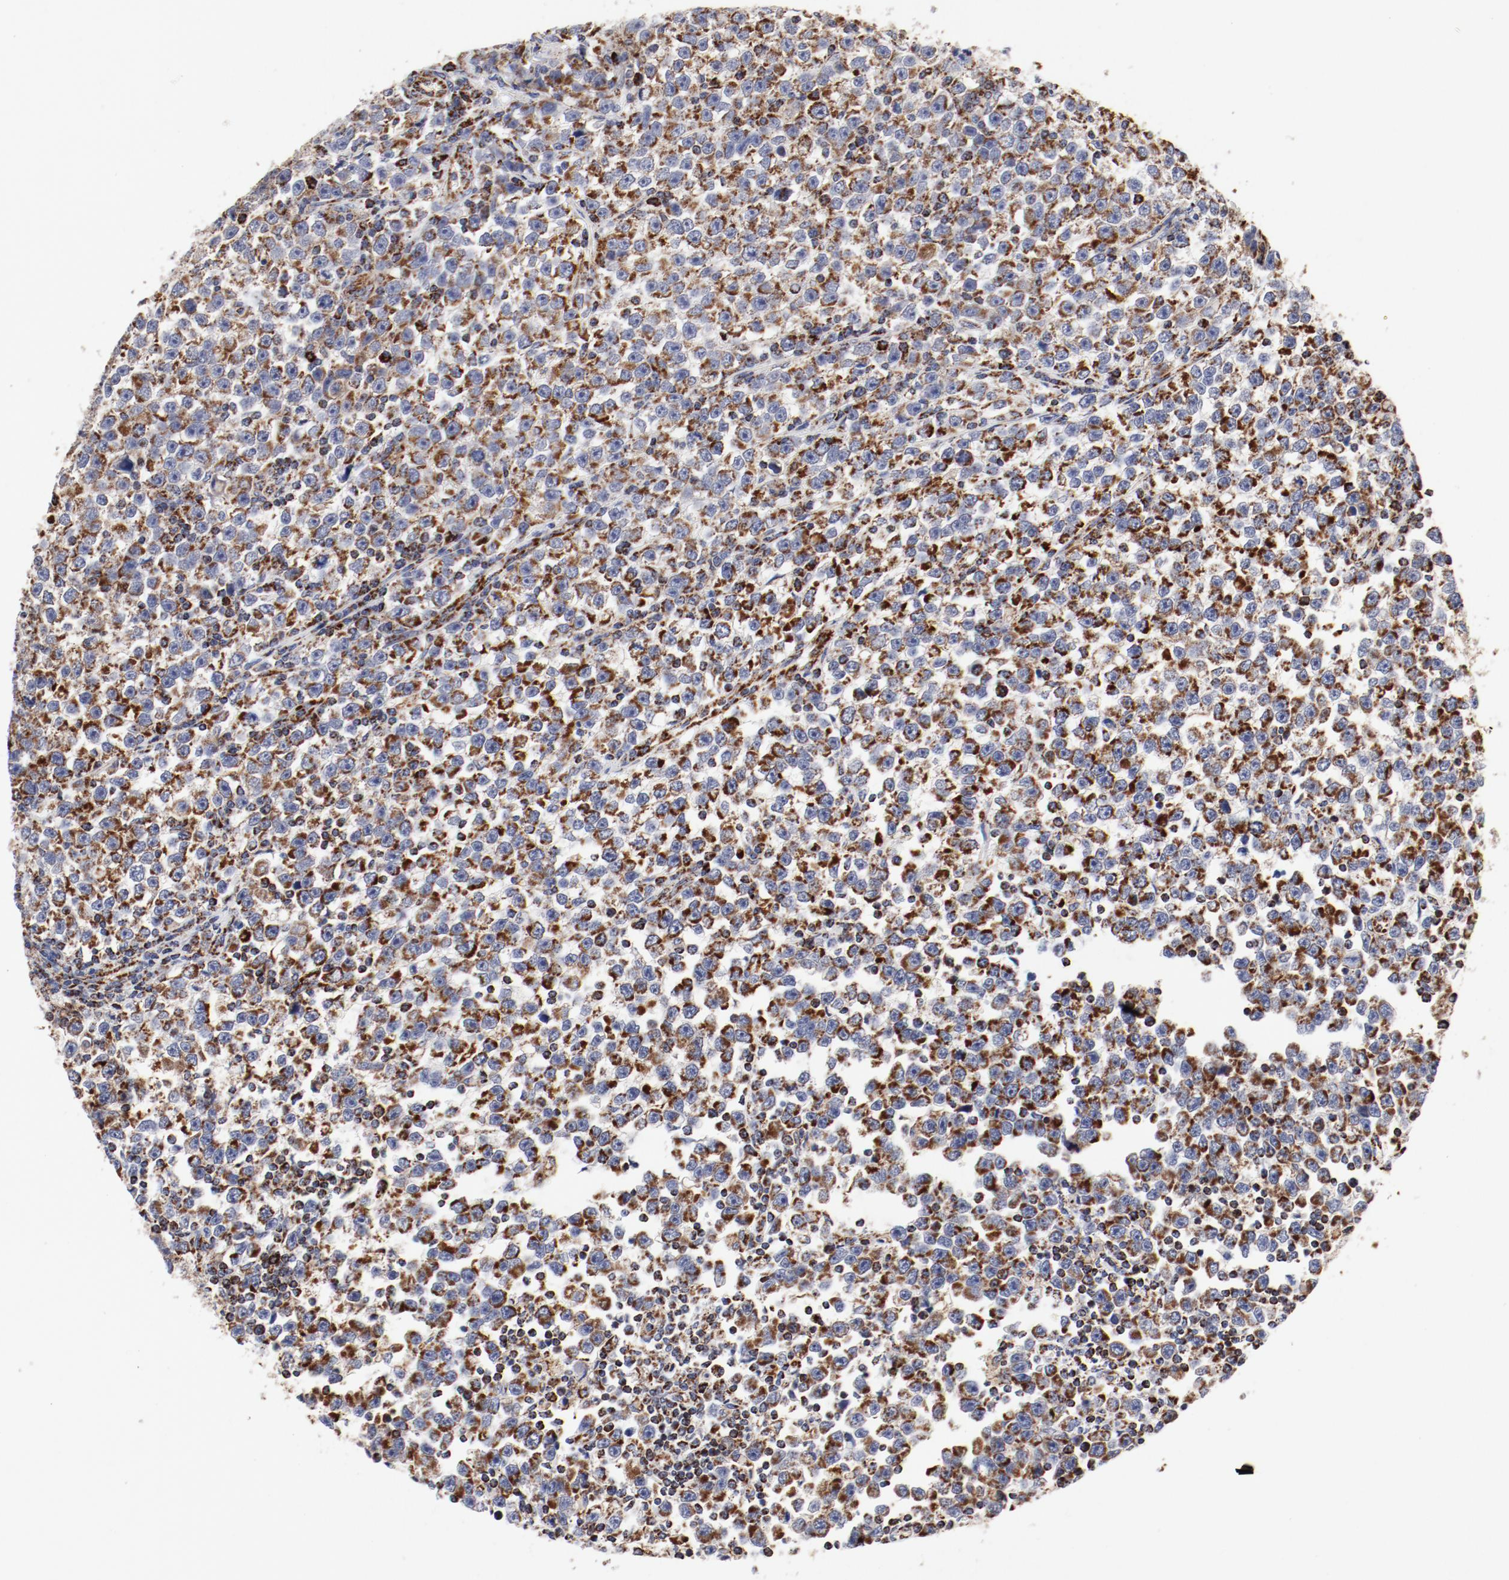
{"staining": {"intensity": "strong", "quantity": ">75%", "location": "cytoplasmic/membranous"}, "tissue": "testis cancer", "cell_type": "Tumor cells", "image_type": "cancer", "snomed": [{"axis": "morphology", "description": "Seminoma, NOS"}, {"axis": "topography", "description": "Testis"}], "caption": "The micrograph exhibits a brown stain indicating the presence of a protein in the cytoplasmic/membranous of tumor cells in testis cancer (seminoma).", "gene": "NDUFV2", "patient": {"sex": "male", "age": 43}}